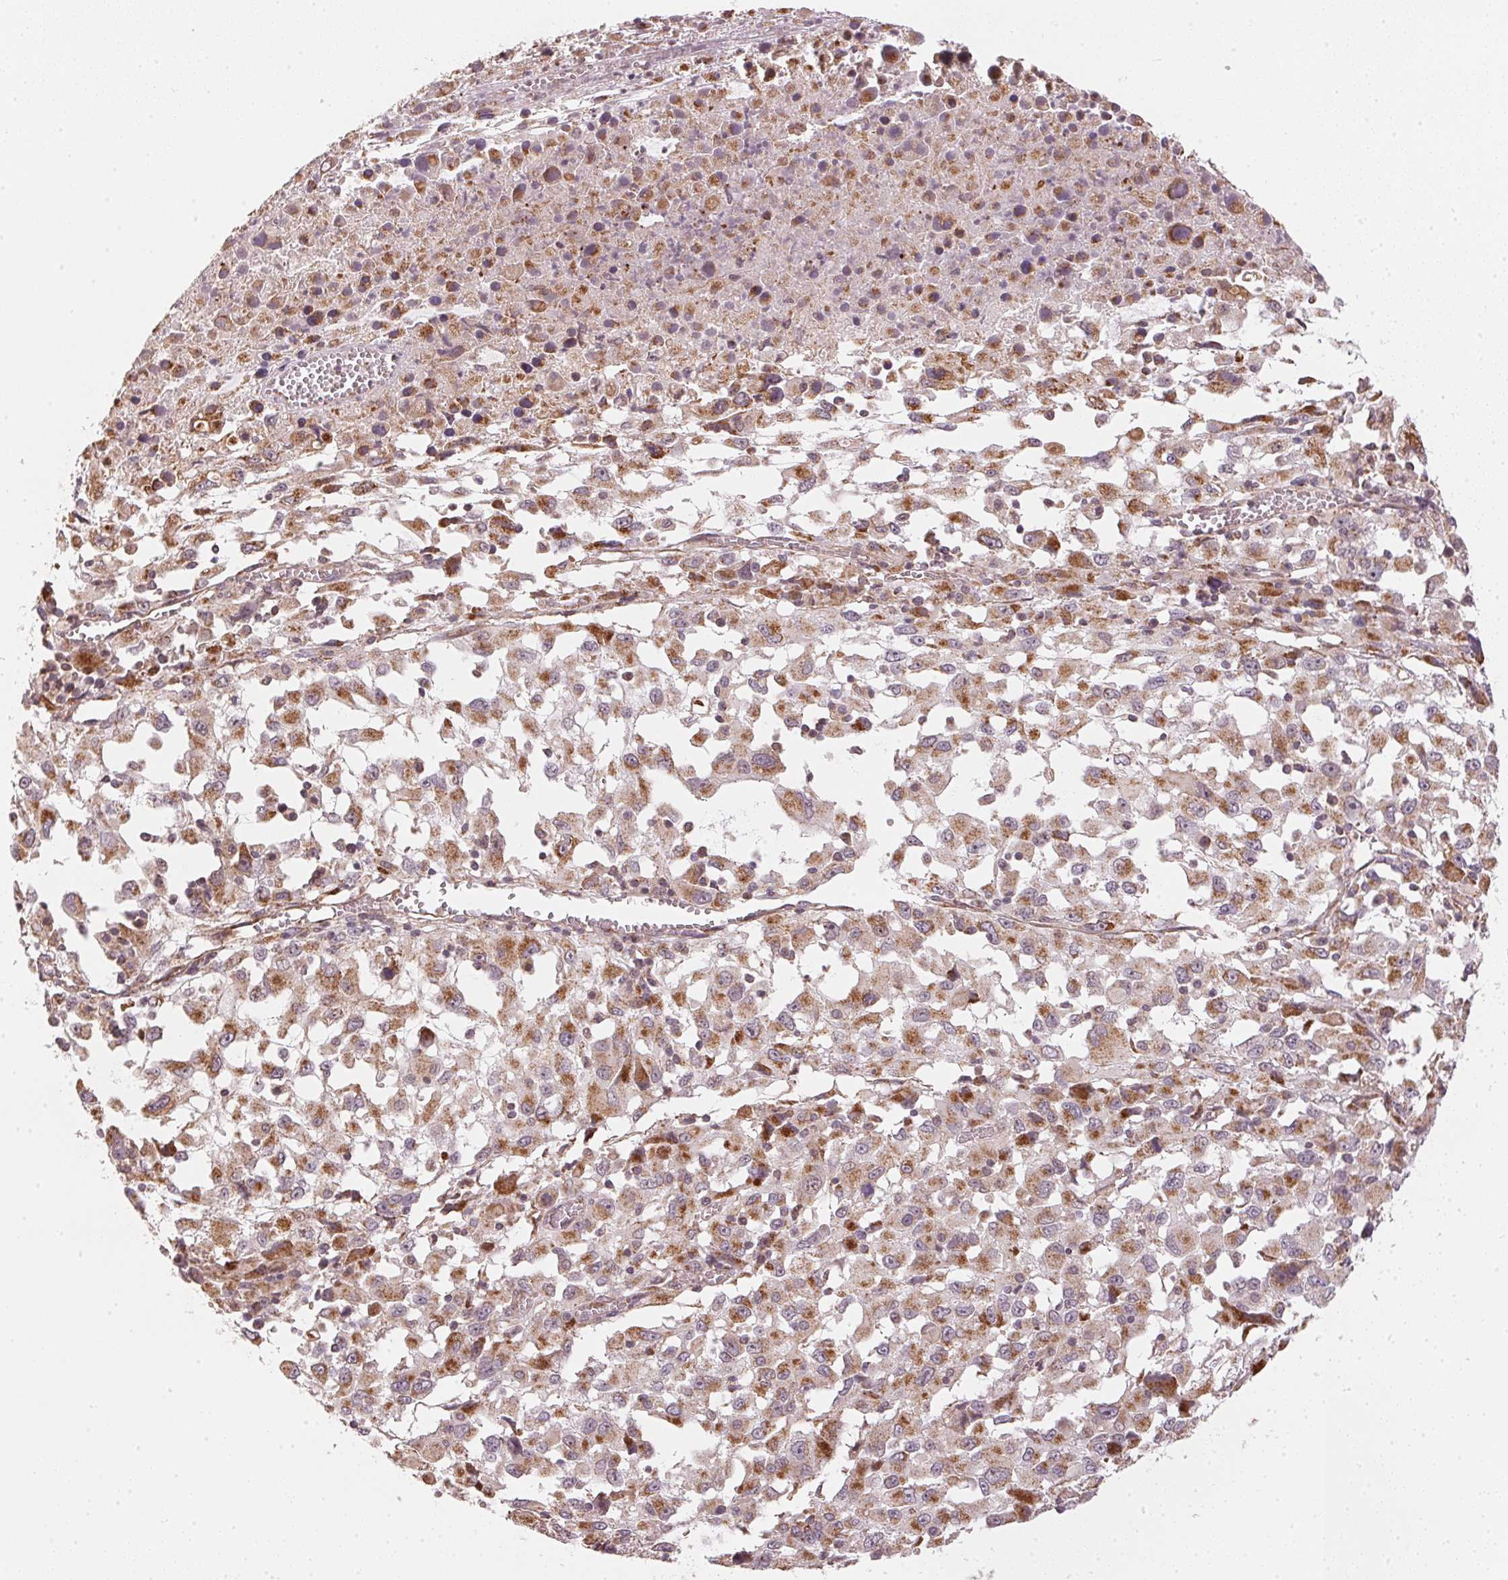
{"staining": {"intensity": "moderate", "quantity": ">75%", "location": "cytoplasmic/membranous"}, "tissue": "melanoma", "cell_type": "Tumor cells", "image_type": "cancer", "snomed": [{"axis": "morphology", "description": "Malignant melanoma, Metastatic site"}, {"axis": "topography", "description": "Soft tissue"}], "caption": "The photomicrograph reveals immunohistochemical staining of malignant melanoma (metastatic site). There is moderate cytoplasmic/membranous staining is identified in approximately >75% of tumor cells.", "gene": "MATCAP1", "patient": {"sex": "male", "age": 50}}